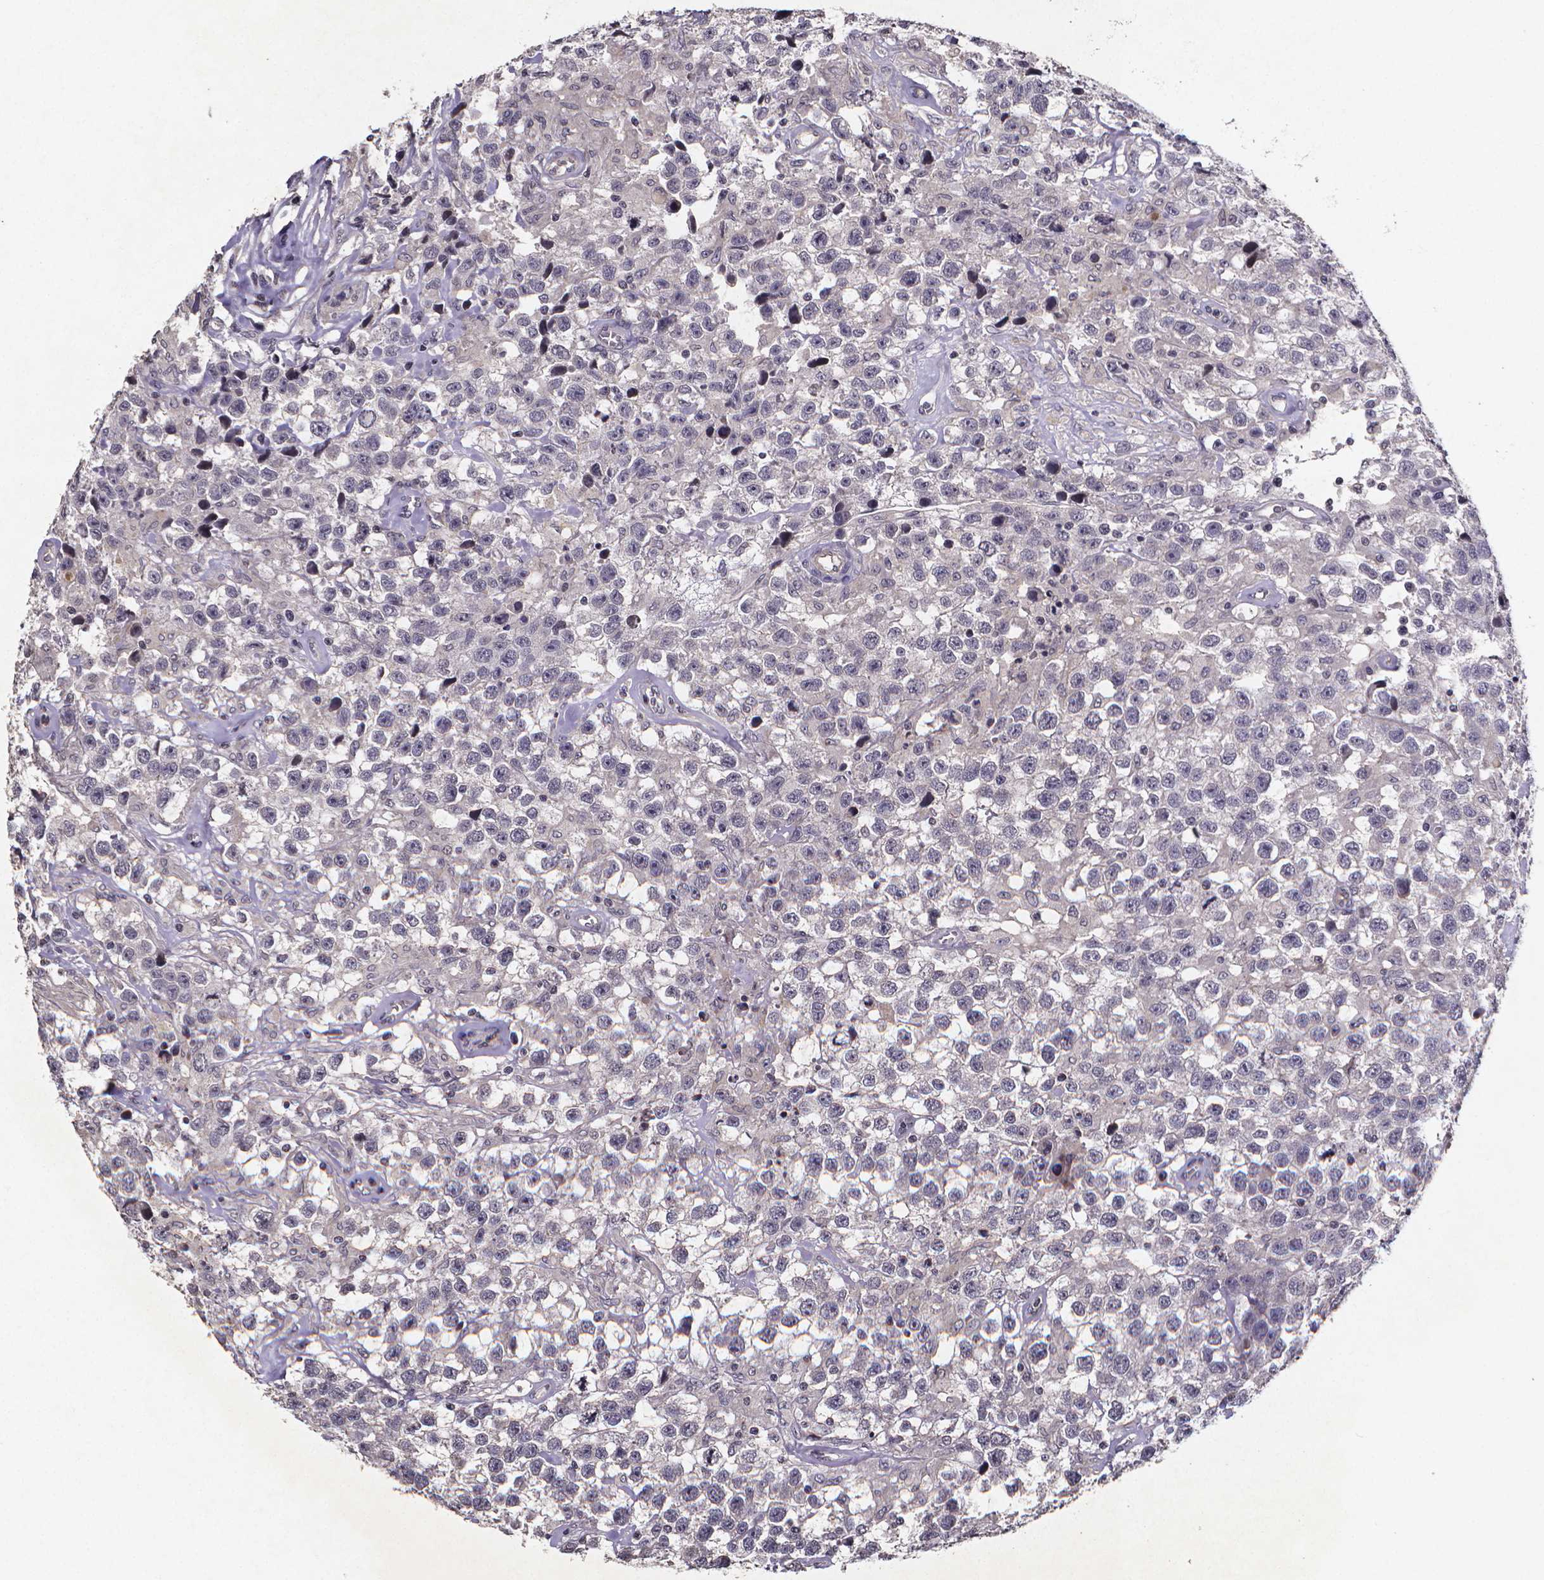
{"staining": {"intensity": "negative", "quantity": "none", "location": "none"}, "tissue": "testis cancer", "cell_type": "Tumor cells", "image_type": "cancer", "snomed": [{"axis": "morphology", "description": "Seminoma, NOS"}, {"axis": "topography", "description": "Testis"}], "caption": "The IHC image has no significant expression in tumor cells of seminoma (testis) tissue.", "gene": "TP73", "patient": {"sex": "male", "age": 43}}